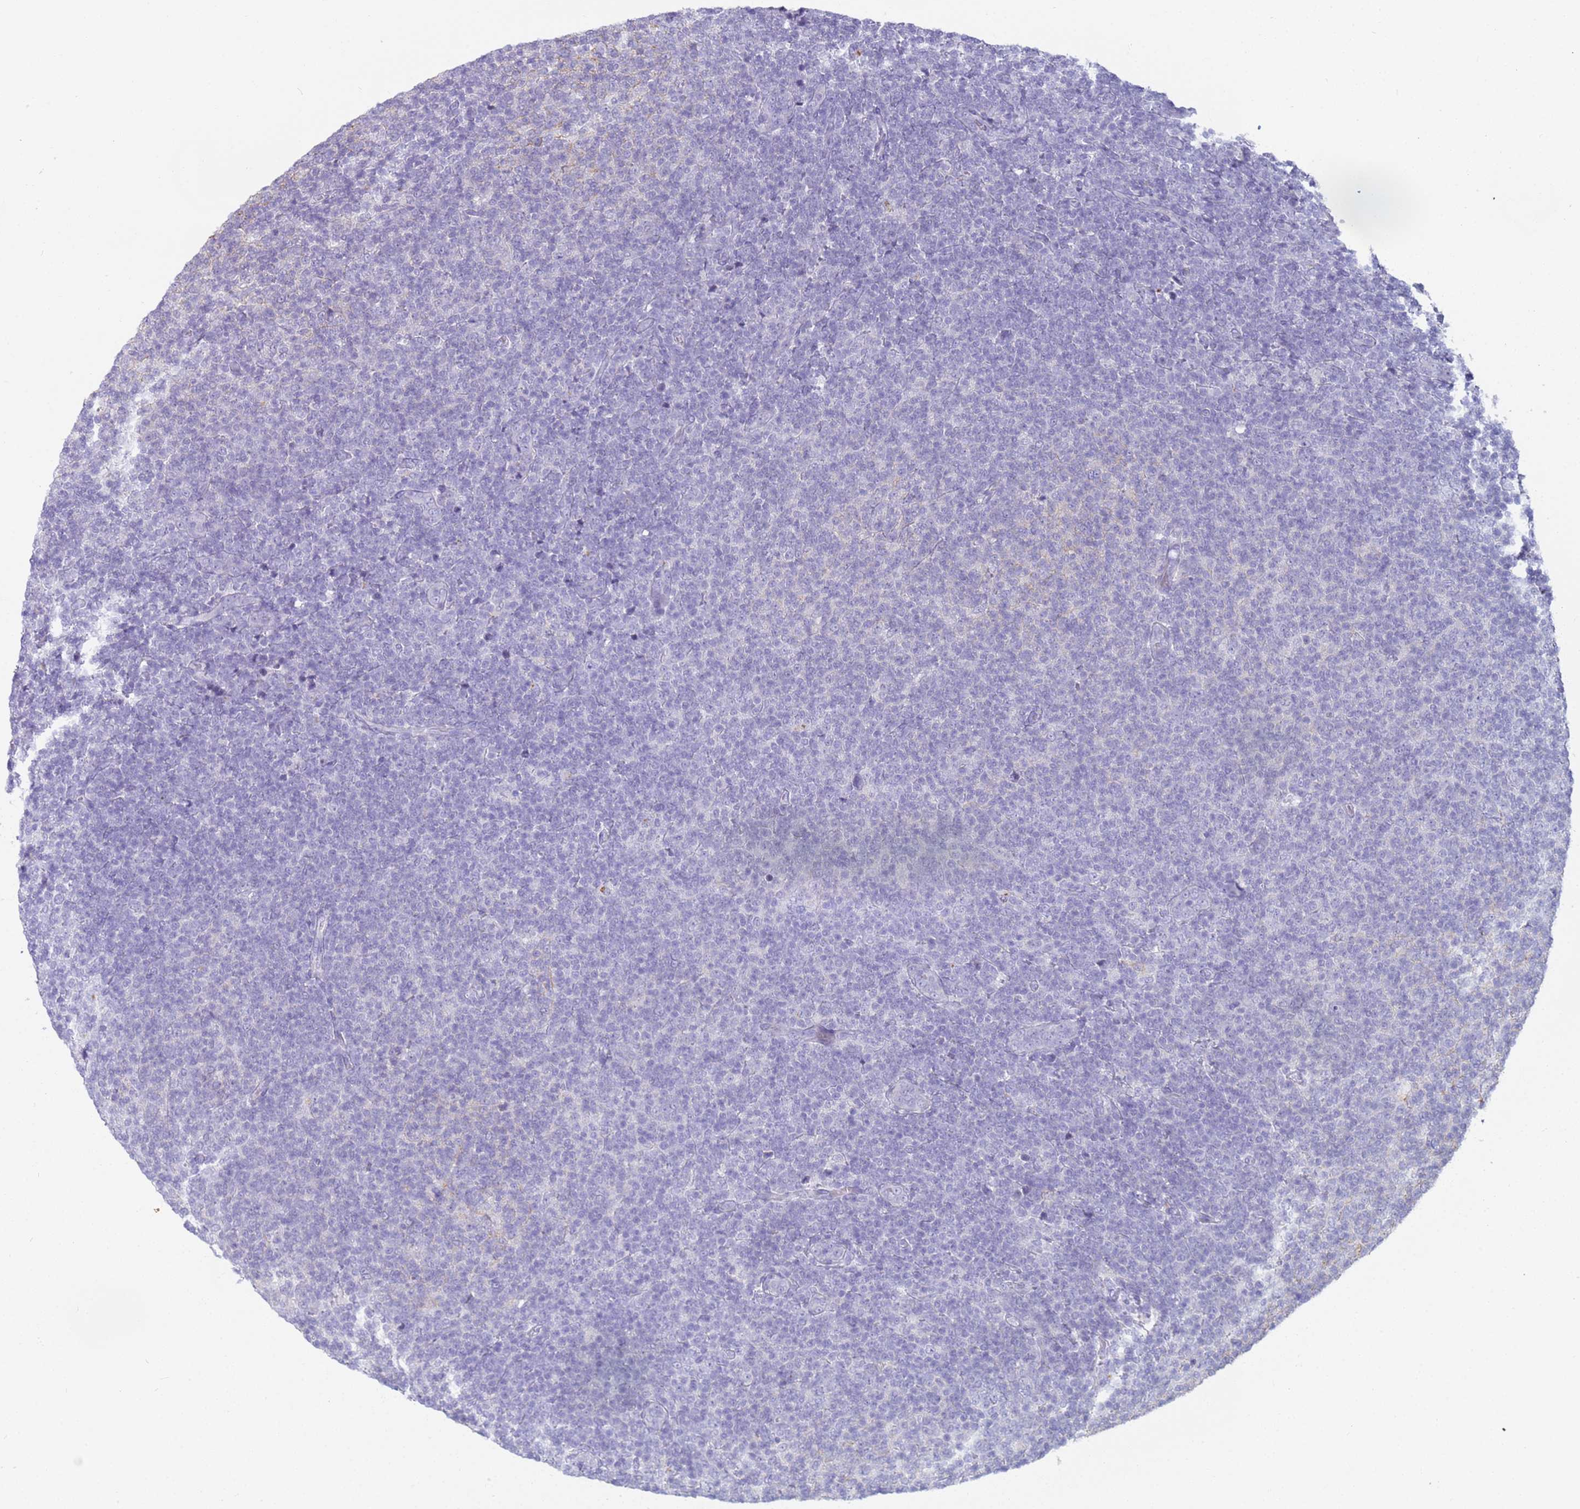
{"staining": {"intensity": "negative", "quantity": "none", "location": "none"}, "tissue": "lymphoma", "cell_type": "Tumor cells", "image_type": "cancer", "snomed": [{"axis": "morphology", "description": "Malignant lymphoma, non-Hodgkin's type, Low grade"}, {"axis": "topography", "description": "Lymph node"}], "caption": "High magnification brightfield microscopy of malignant lymphoma, non-Hodgkin's type (low-grade) stained with DAB (3,3'-diaminobenzidine) (brown) and counterstained with hematoxylin (blue): tumor cells show no significant positivity.", "gene": "CR1", "patient": {"sex": "male", "age": 66}}